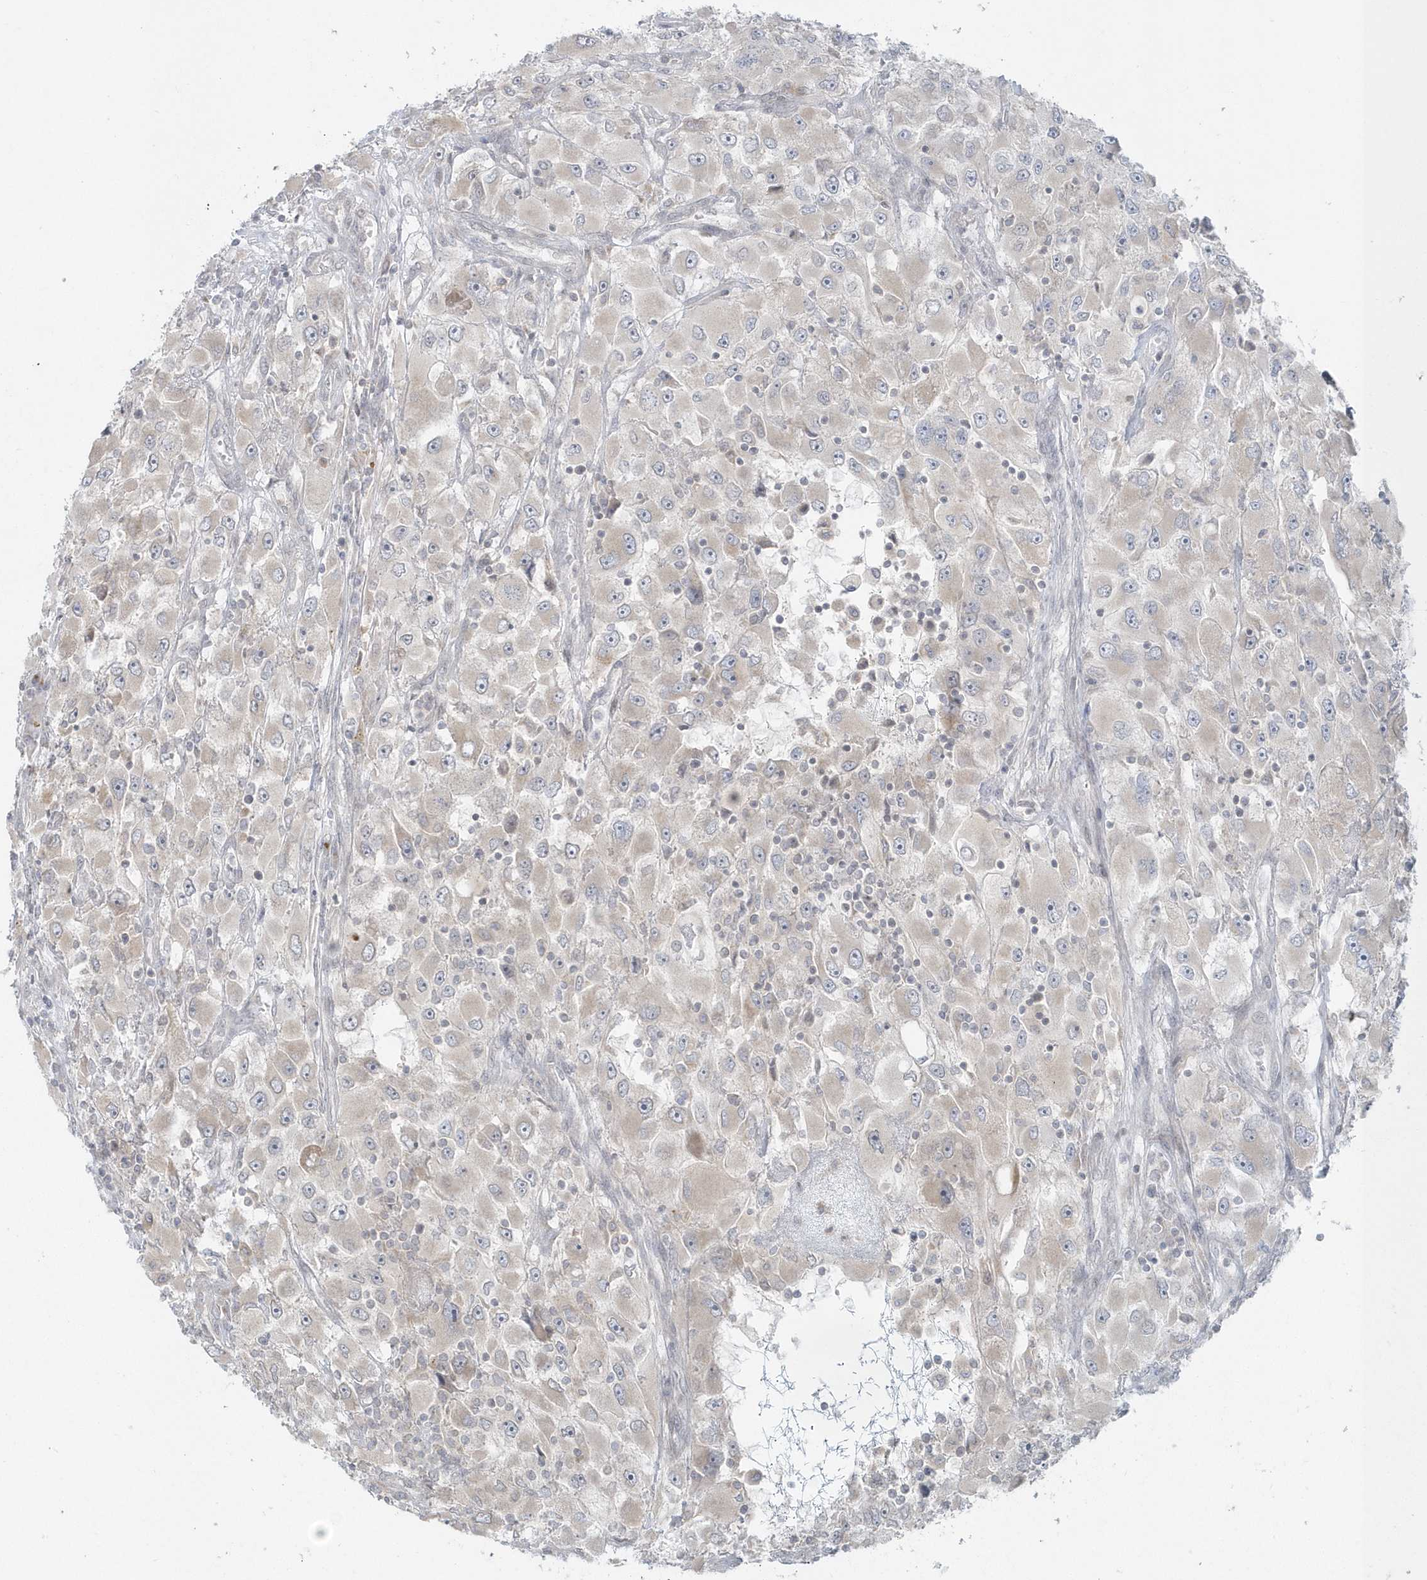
{"staining": {"intensity": "weak", "quantity": "<25%", "location": "cytoplasmic/membranous"}, "tissue": "renal cancer", "cell_type": "Tumor cells", "image_type": "cancer", "snomed": [{"axis": "morphology", "description": "Adenocarcinoma, NOS"}, {"axis": "topography", "description": "Kidney"}], "caption": "The histopathology image reveals no significant staining in tumor cells of renal cancer.", "gene": "BLTP3A", "patient": {"sex": "female", "age": 52}}